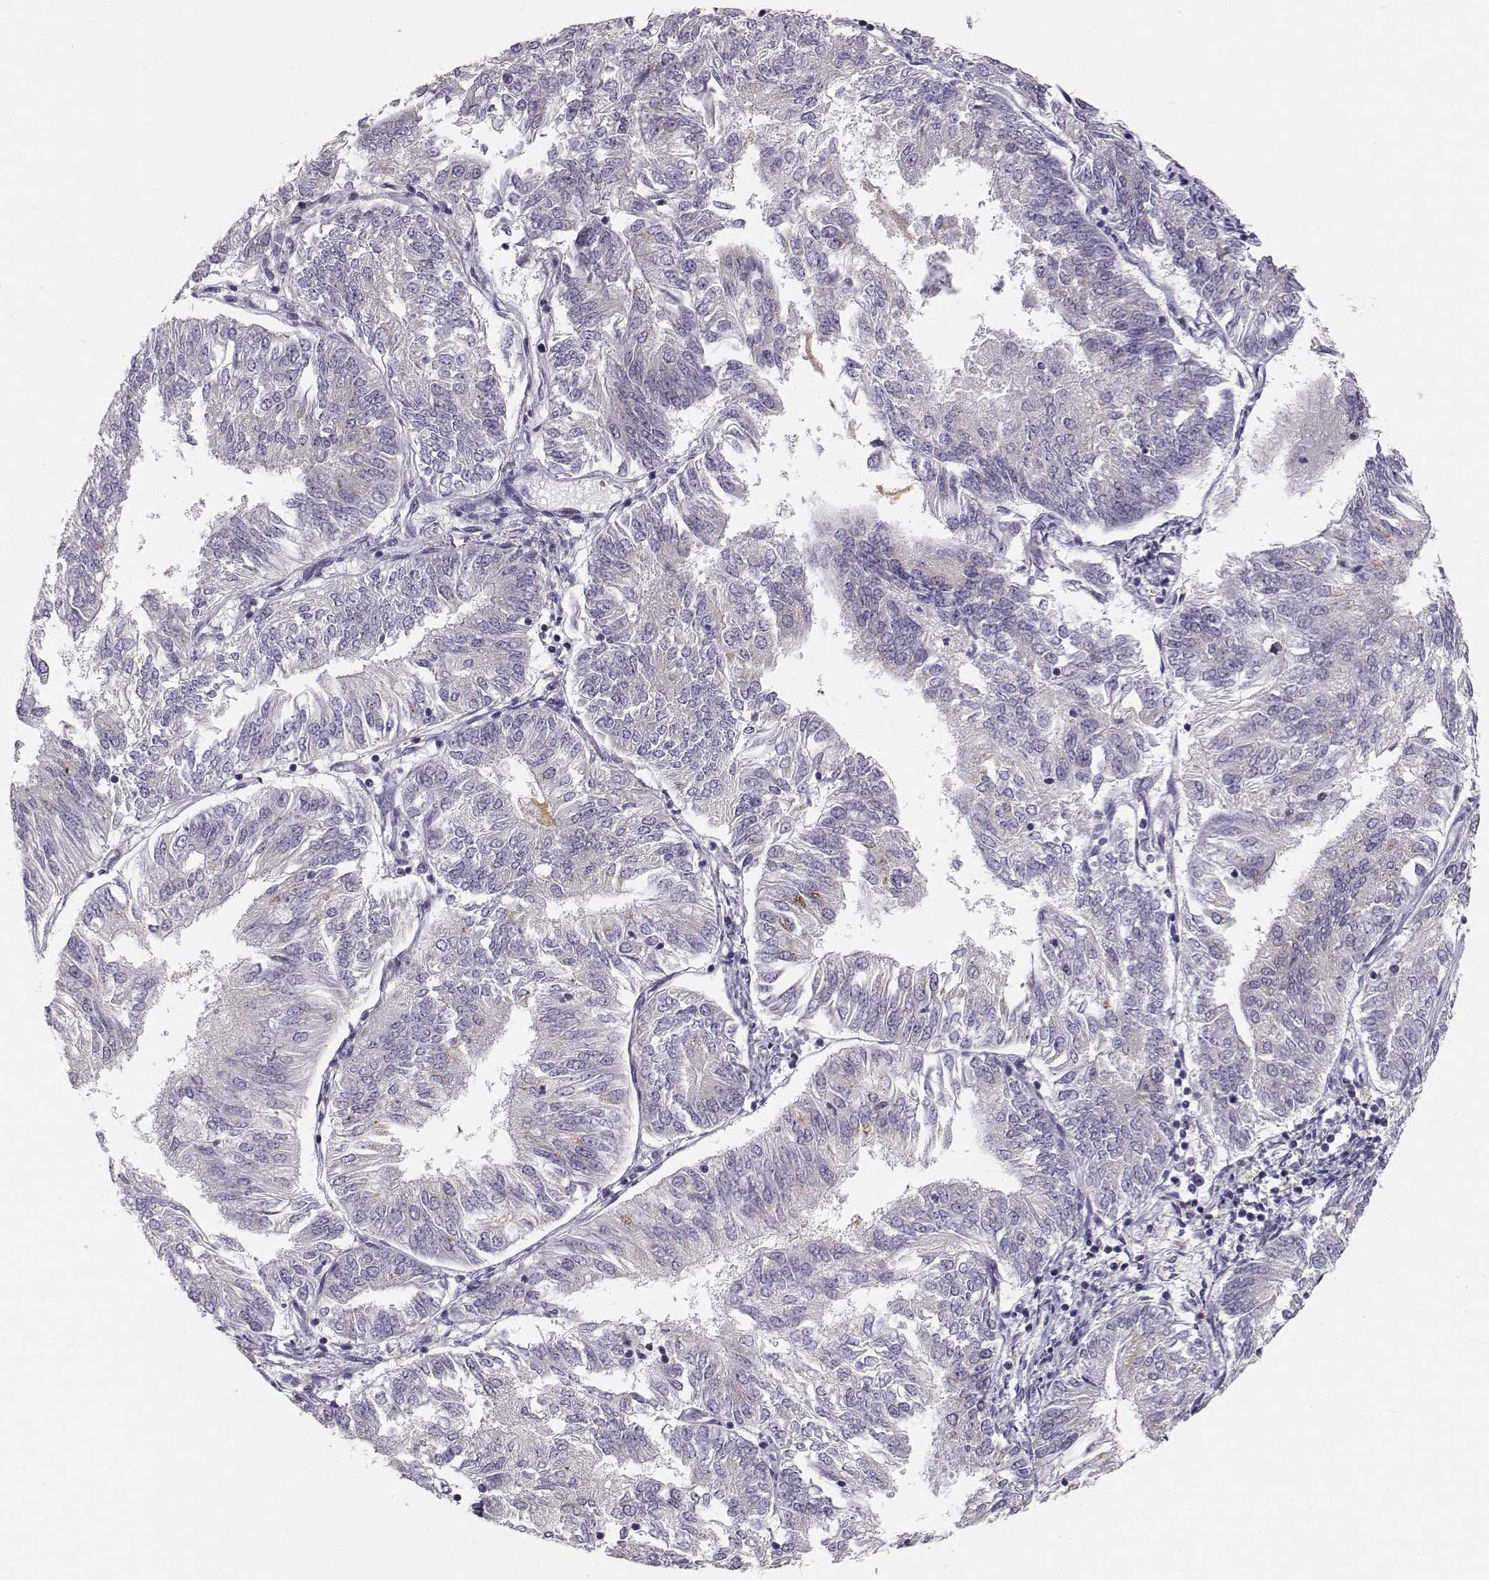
{"staining": {"intensity": "moderate", "quantity": "<25%", "location": "cytoplasmic/membranous"}, "tissue": "endometrial cancer", "cell_type": "Tumor cells", "image_type": "cancer", "snomed": [{"axis": "morphology", "description": "Adenocarcinoma, NOS"}, {"axis": "topography", "description": "Endometrium"}], "caption": "This micrograph shows endometrial adenocarcinoma stained with IHC to label a protein in brown. The cytoplasmic/membranous of tumor cells show moderate positivity for the protein. Nuclei are counter-stained blue.", "gene": "HTR7", "patient": {"sex": "female", "age": 58}}